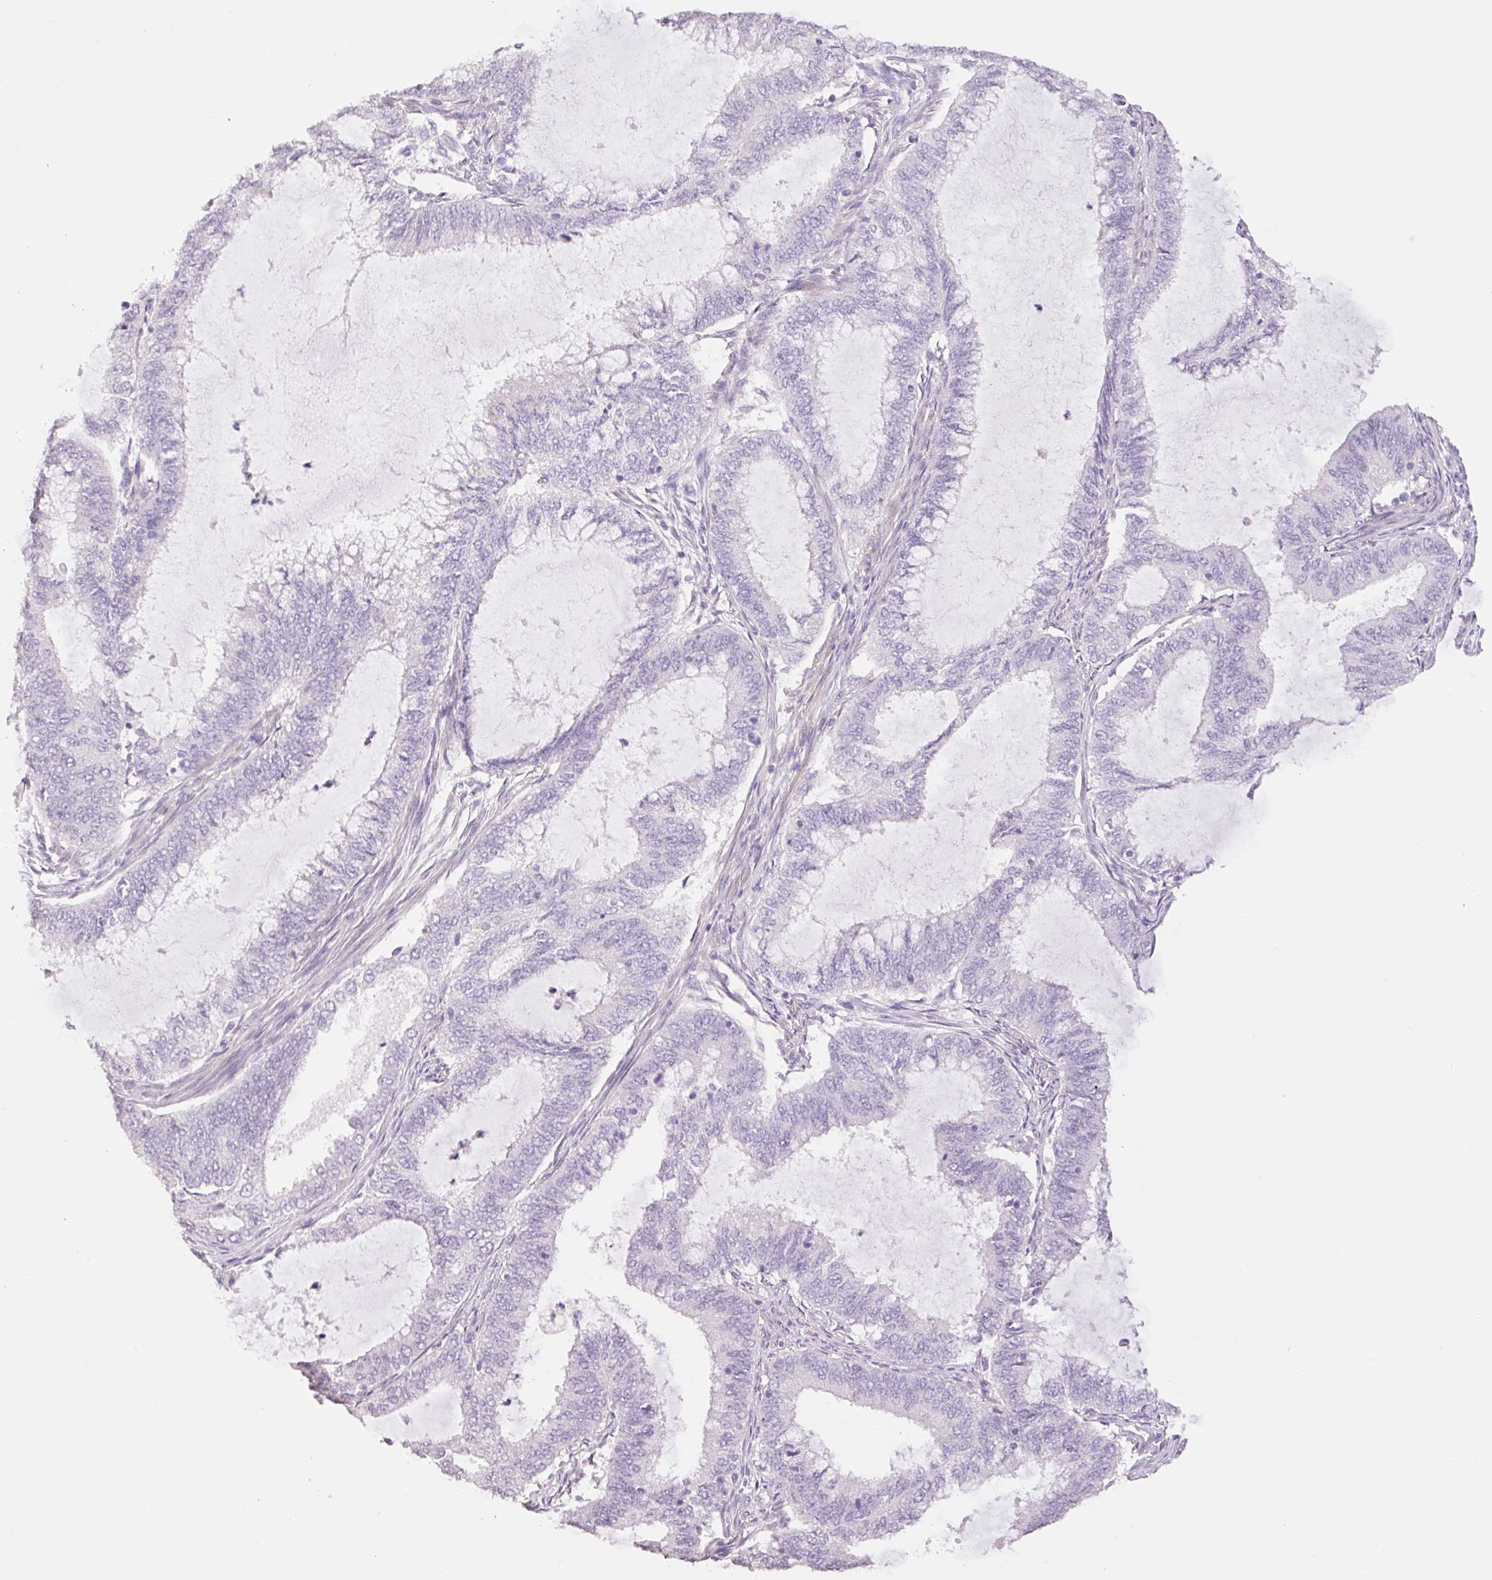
{"staining": {"intensity": "negative", "quantity": "none", "location": "none"}, "tissue": "endometrial cancer", "cell_type": "Tumor cells", "image_type": "cancer", "snomed": [{"axis": "morphology", "description": "Adenocarcinoma, NOS"}, {"axis": "topography", "description": "Endometrium"}], "caption": "IHC photomicrograph of human endometrial cancer stained for a protein (brown), which reveals no staining in tumor cells. (DAB (3,3'-diaminobenzidine) immunohistochemistry (IHC) visualized using brightfield microscopy, high magnification).", "gene": "HCRTR2", "patient": {"sex": "female", "age": 51}}